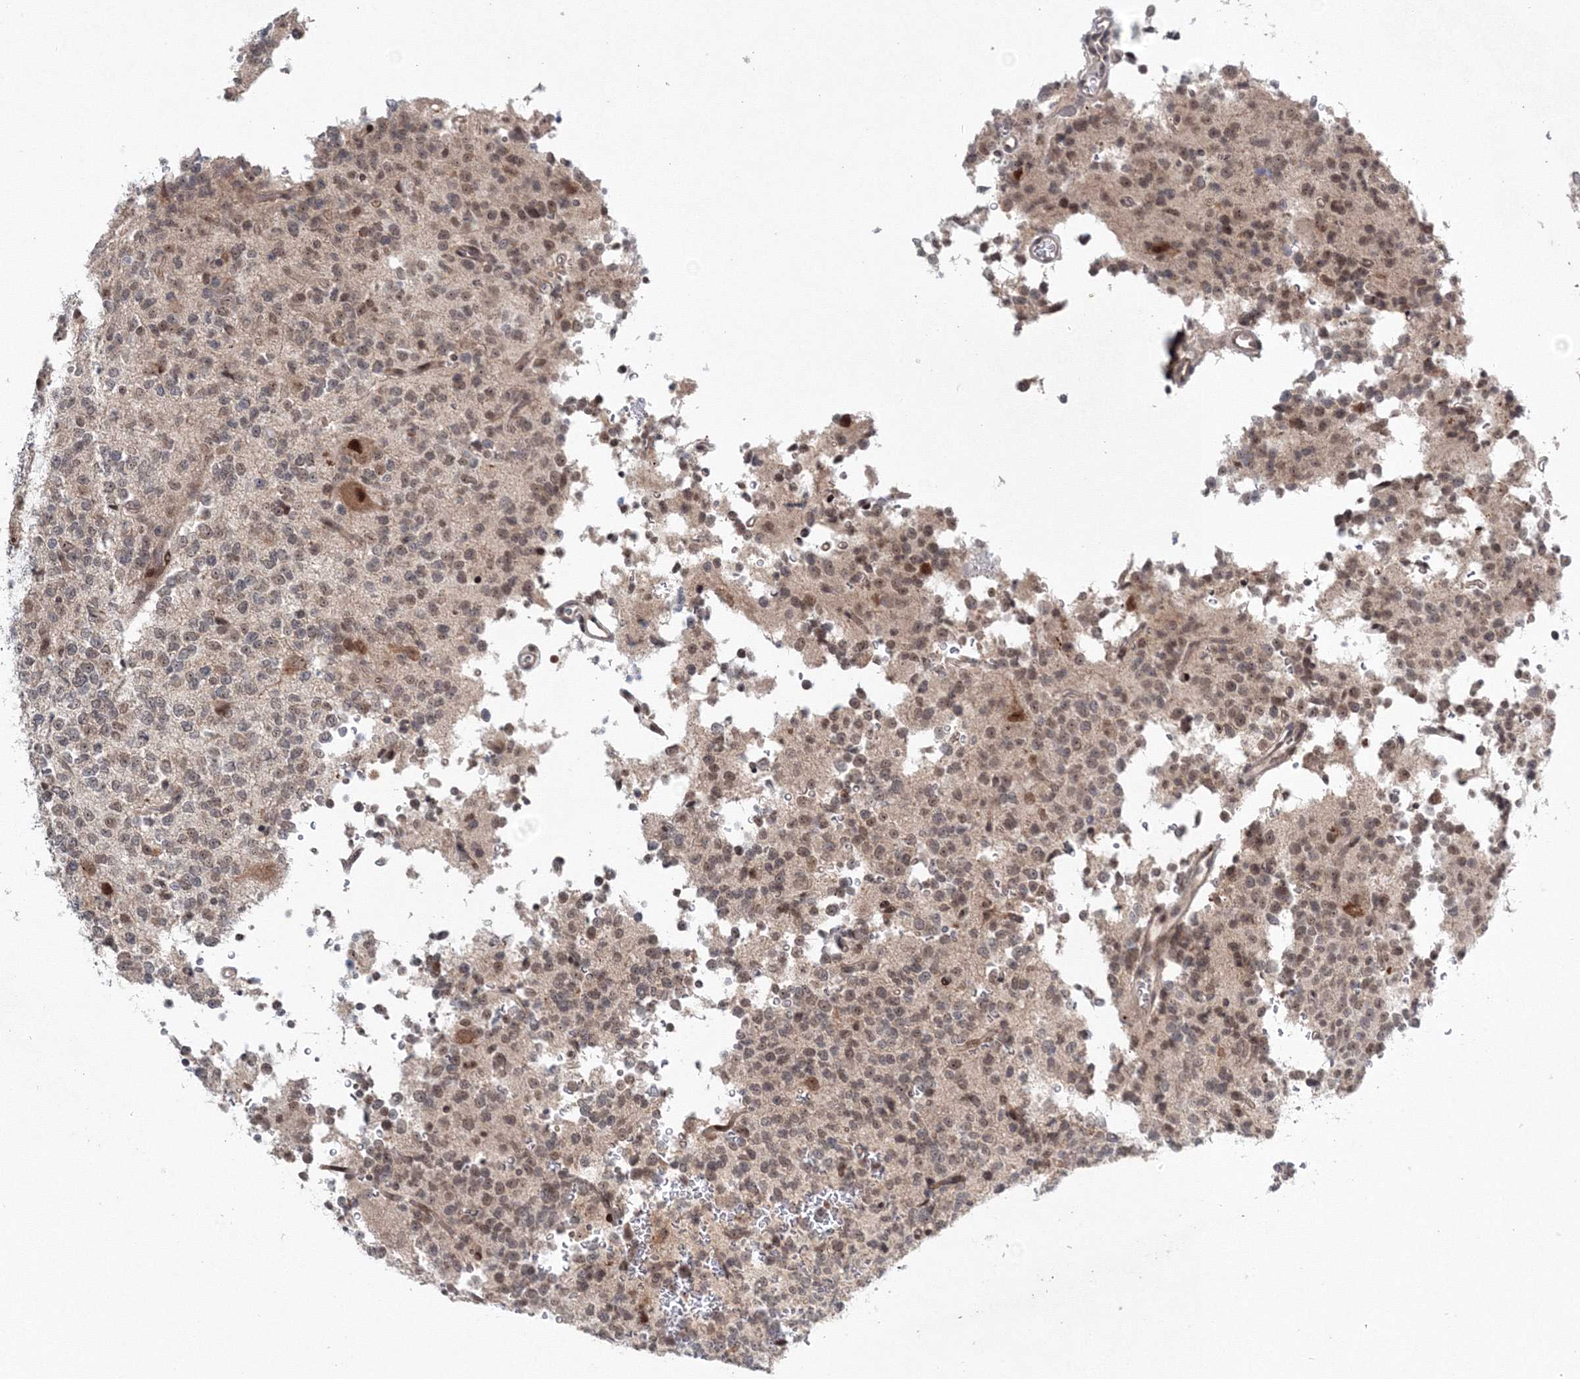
{"staining": {"intensity": "weak", "quantity": "25%-75%", "location": "nuclear"}, "tissue": "glioma", "cell_type": "Tumor cells", "image_type": "cancer", "snomed": [{"axis": "morphology", "description": "Glioma, malignant, High grade"}, {"axis": "topography", "description": "Brain"}], "caption": "Immunohistochemistry (DAB (3,3'-diaminobenzidine)) staining of malignant glioma (high-grade) displays weak nuclear protein expression in approximately 25%-75% of tumor cells.", "gene": "NOA1", "patient": {"sex": "female", "age": 62}}